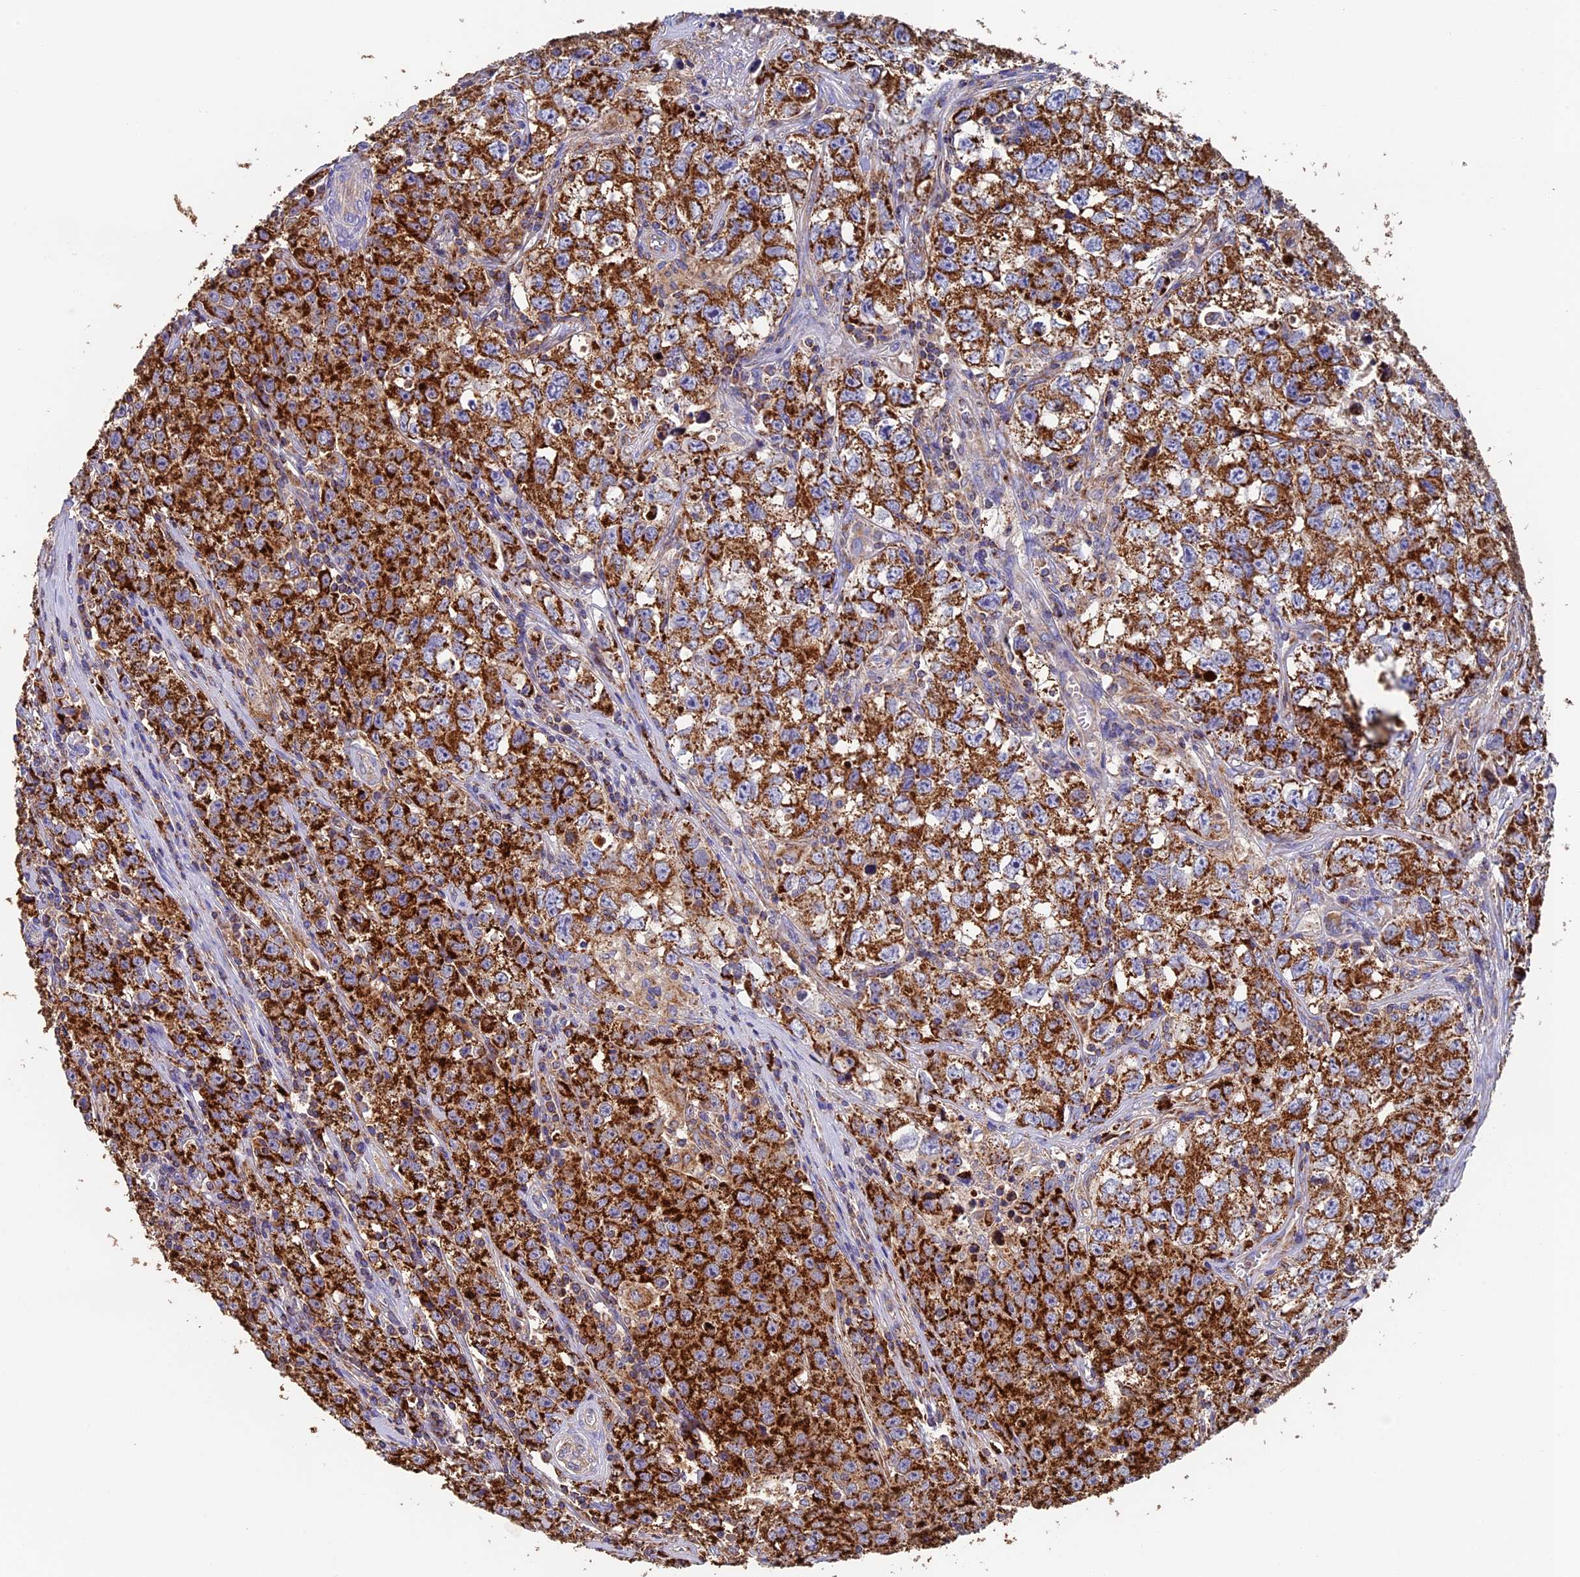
{"staining": {"intensity": "strong", "quantity": ">75%", "location": "cytoplasmic/membranous"}, "tissue": "testis cancer", "cell_type": "Tumor cells", "image_type": "cancer", "snomed": [{"axis": "morphology", "description": "Seminoma, NOS"}, {"axis": "morphology", "description": "Carcinoma, Embryonal, NOS"}, {"axis": "topography", "description": "Testis"}], "caption": "Testis cancer stained for a protein shows strong cytoplasmic/membranous positivity in tumor cells.", "gene": "ADAT1", "patient": {"sex": "male", "age": 43}}